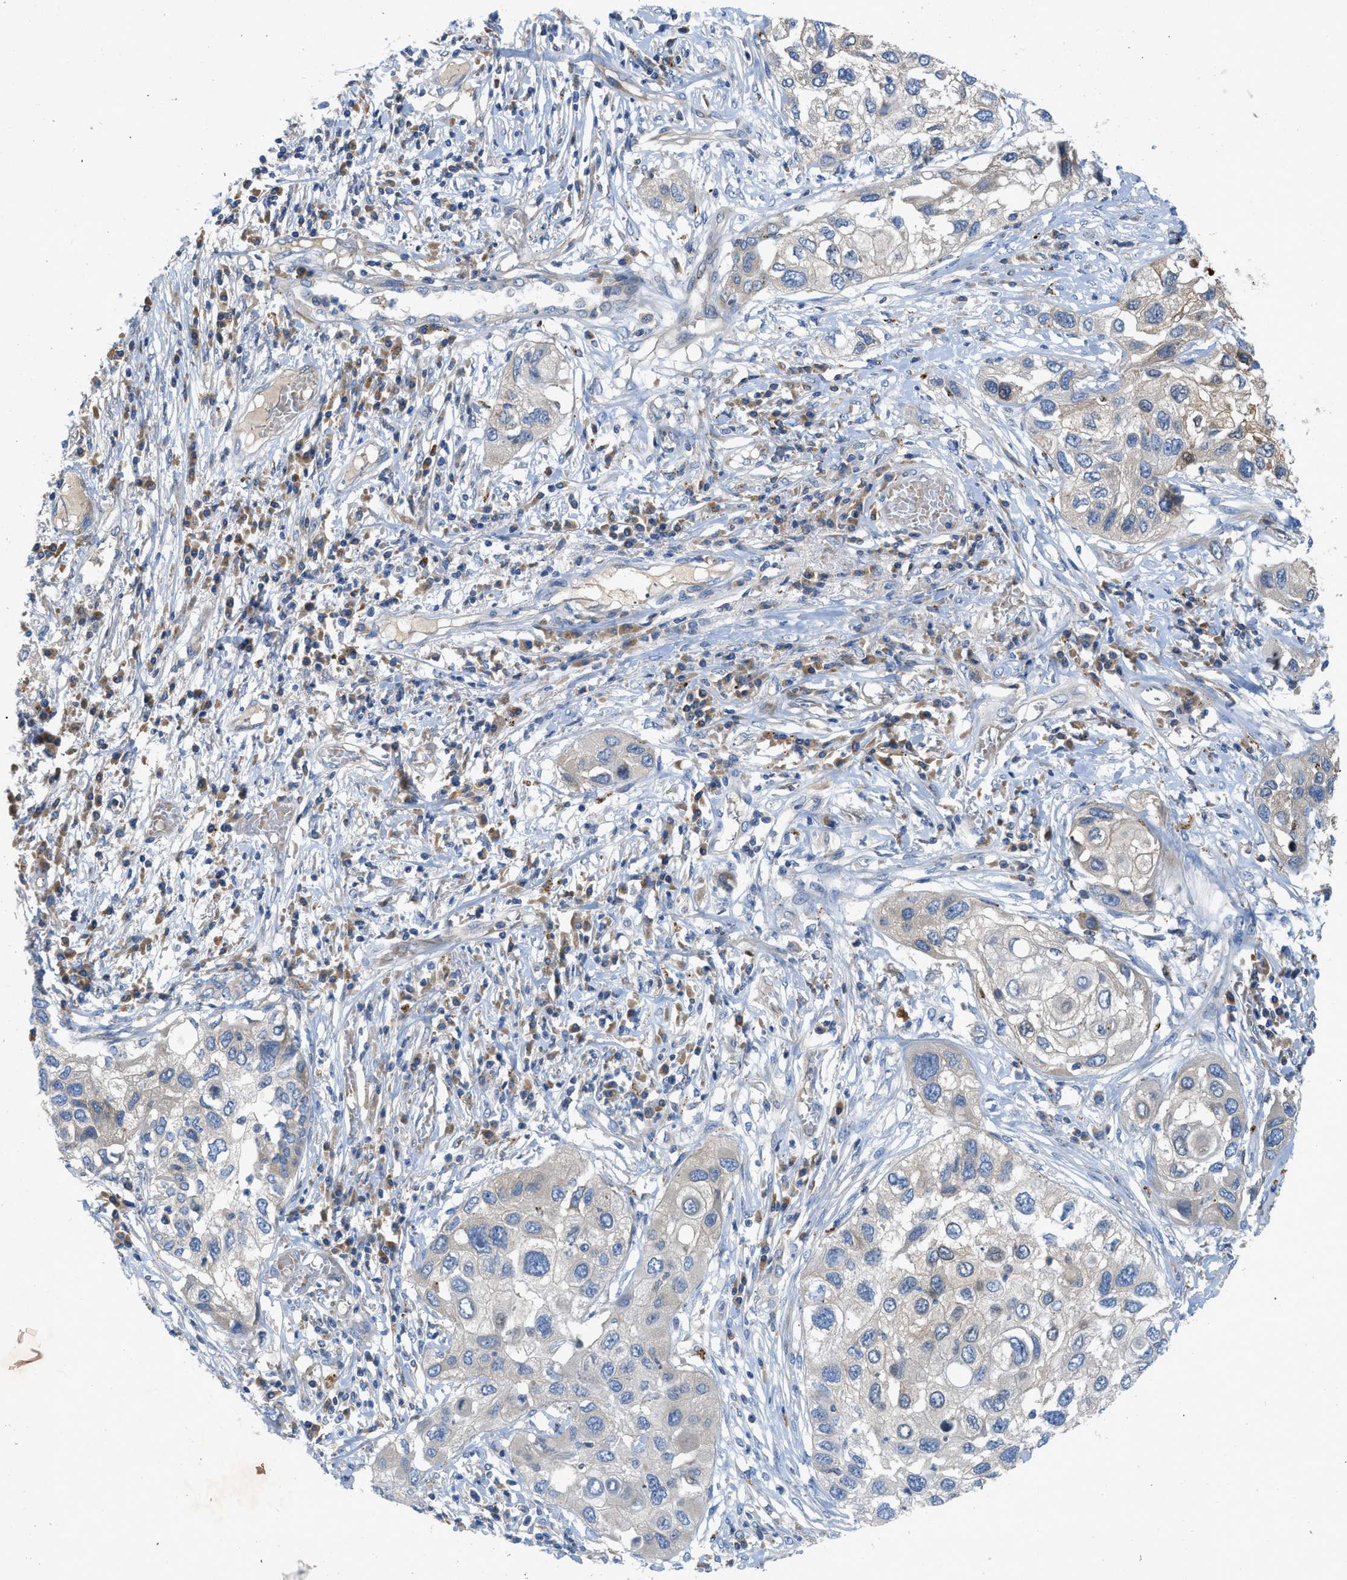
{"staining": {"intensity": "negative", "quantity": "none", "location": "none"}, "tissue": "lung cancer", "cell_type": "Tumor cells", "image_type": "cancer", "snomed": [{"axis": "morphology", "description": "Squamous cell carcinoma, NOS"}, {"axis": "topography", "description": "Lung"}], "caption": "Tumor cells show no significant expression in lung cancer (squamous cell carcinoma). Nuclei are stained in blue.", "gene": "TMEM248", "patient": {"sex": "male", "age": 71}}